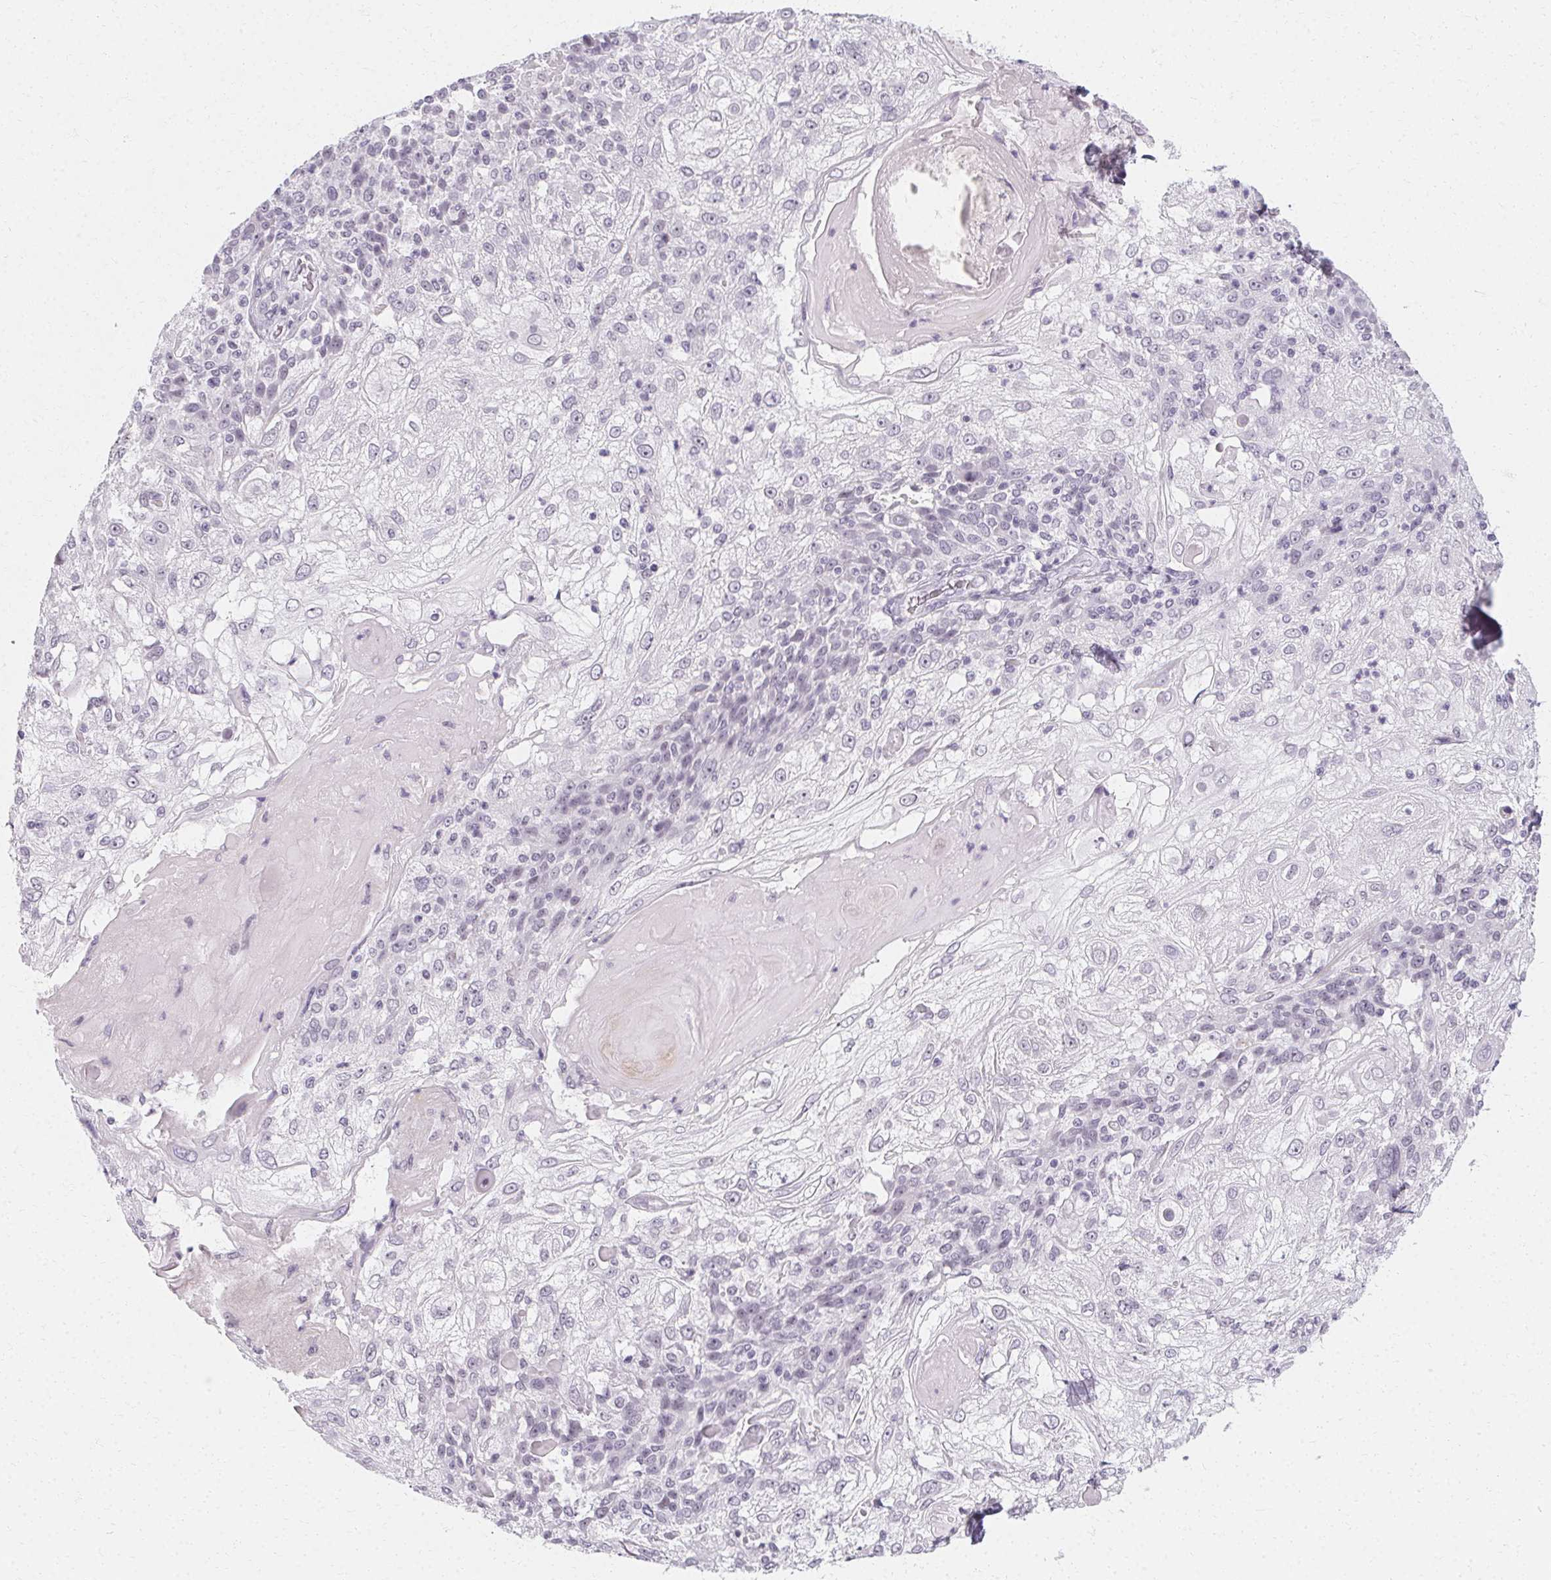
{"staining": {"intensity": "negative", "quantity": "none", "location": "none"}, "tissue": "skin cancer", "cell_type": "Tumor cells", "image_type": "cancer", "snomed": [{"axis": "morphology", "description": "Normal tissue, NOS"}, {"axis": "morphology", "description": "Squamous cell carcinoma, NOS"}, {"axis": "topography", "description": "Skin"}], "caption": "High magnification brightfield microscopy of squamous cell carcinoma (skin) stained with DAB (brown) and counterstained with hematoxylin (blue): tumor cells show no significant expression.", "gene": "SYNPR", "patient": {"sex": "female", "age": 83}}